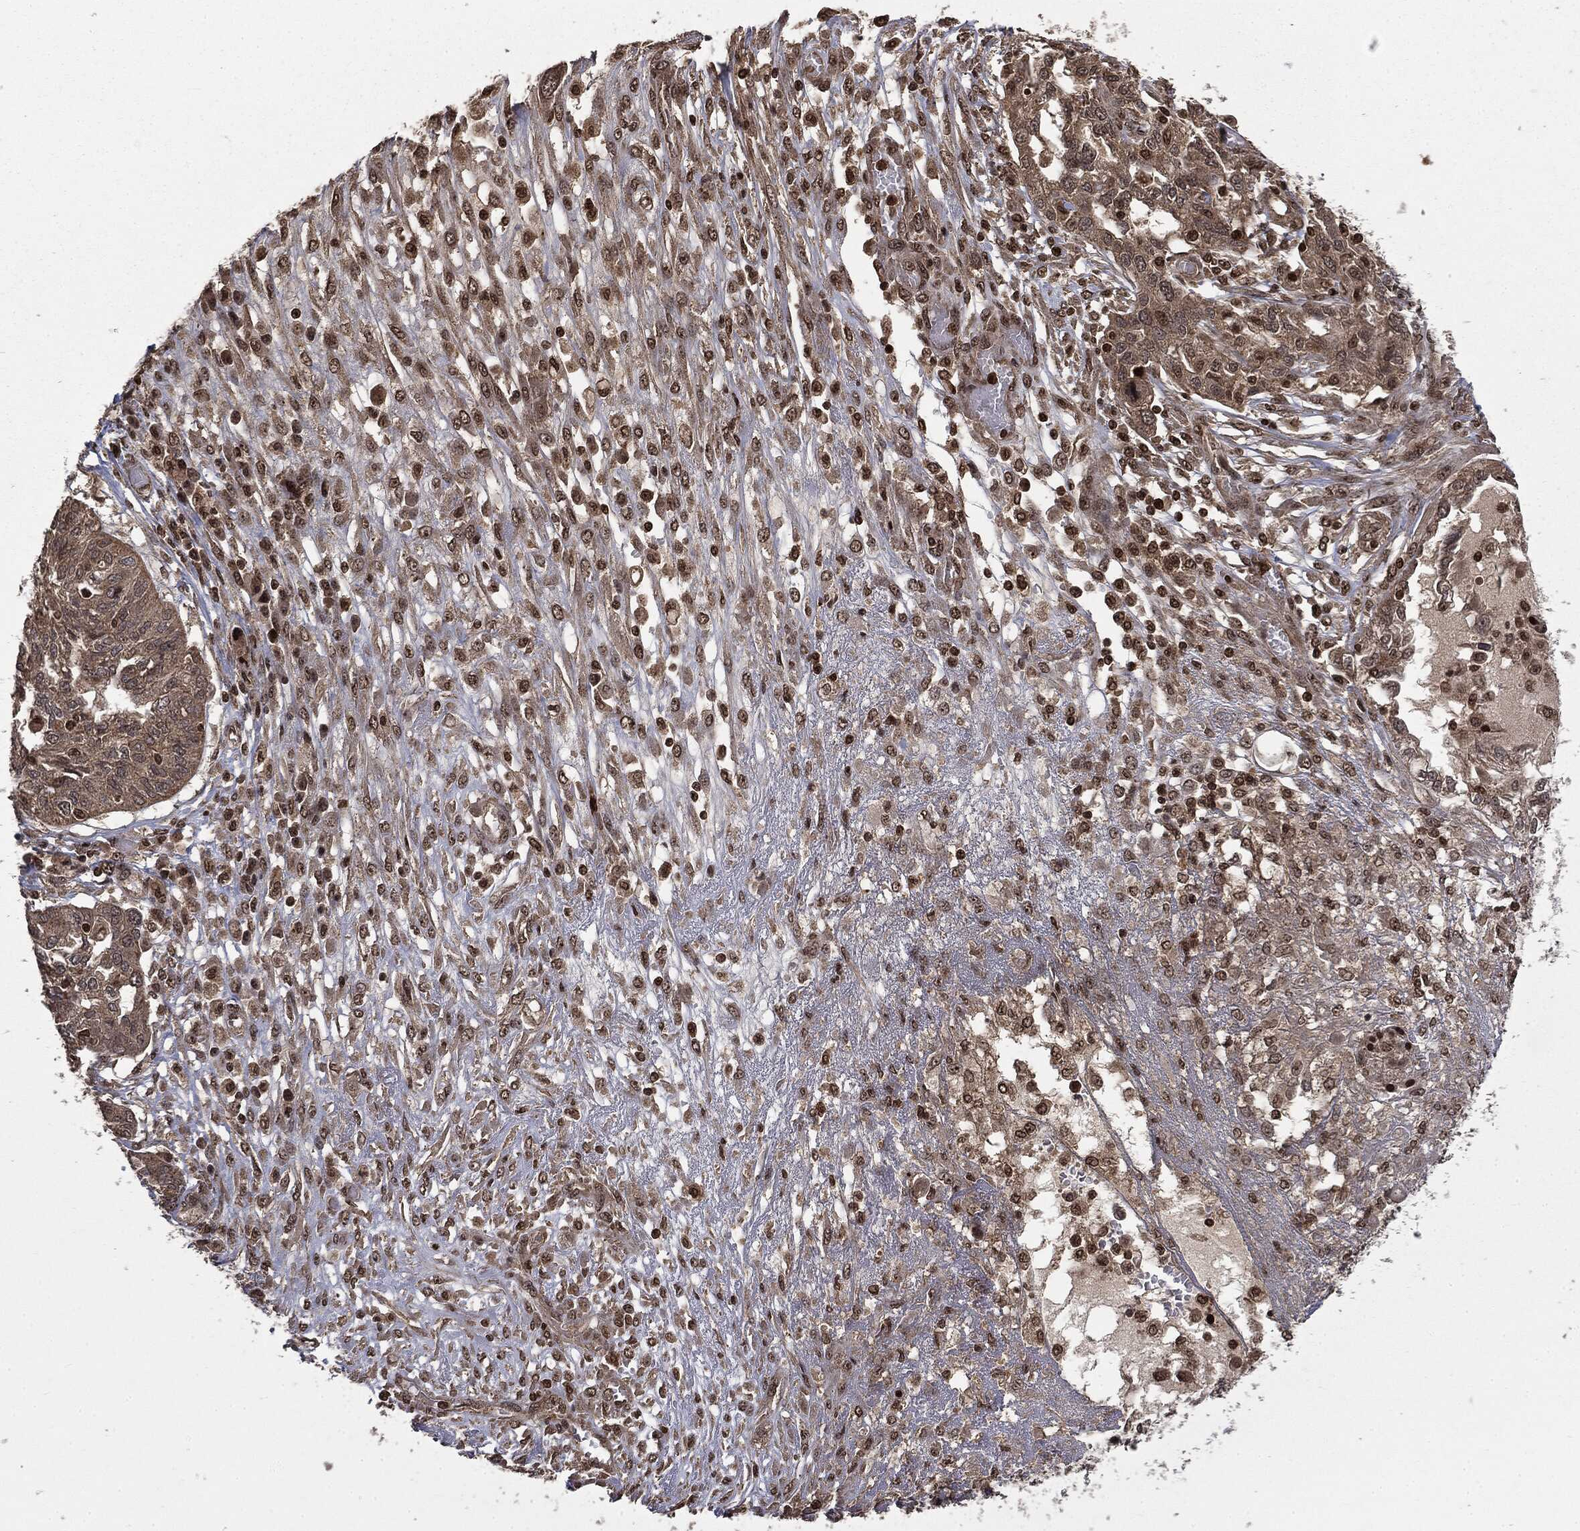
{"staining": {"intensity": "weak", "quantity": ">75%", "location": "cytoplasmic/membranous"}, "tissue": "ovarian cancer", "cell_type": "Tumor cells", "image_type": "cancer", "snomed": [{"axis": "morphology", "description": "Cystadenocarcinoma, serous, NOS"}, {"axis": "topography", "description": "Ovary"}], "caption": "Immunohistochemical staining of human ovarian serous cystadenocarcinoma reveals low levels of weak cytoplasmic/membranous staining in about >75% of tumor cells.", "gene": "CTDP1", "patient": {"sex": "female", "age": 67}}